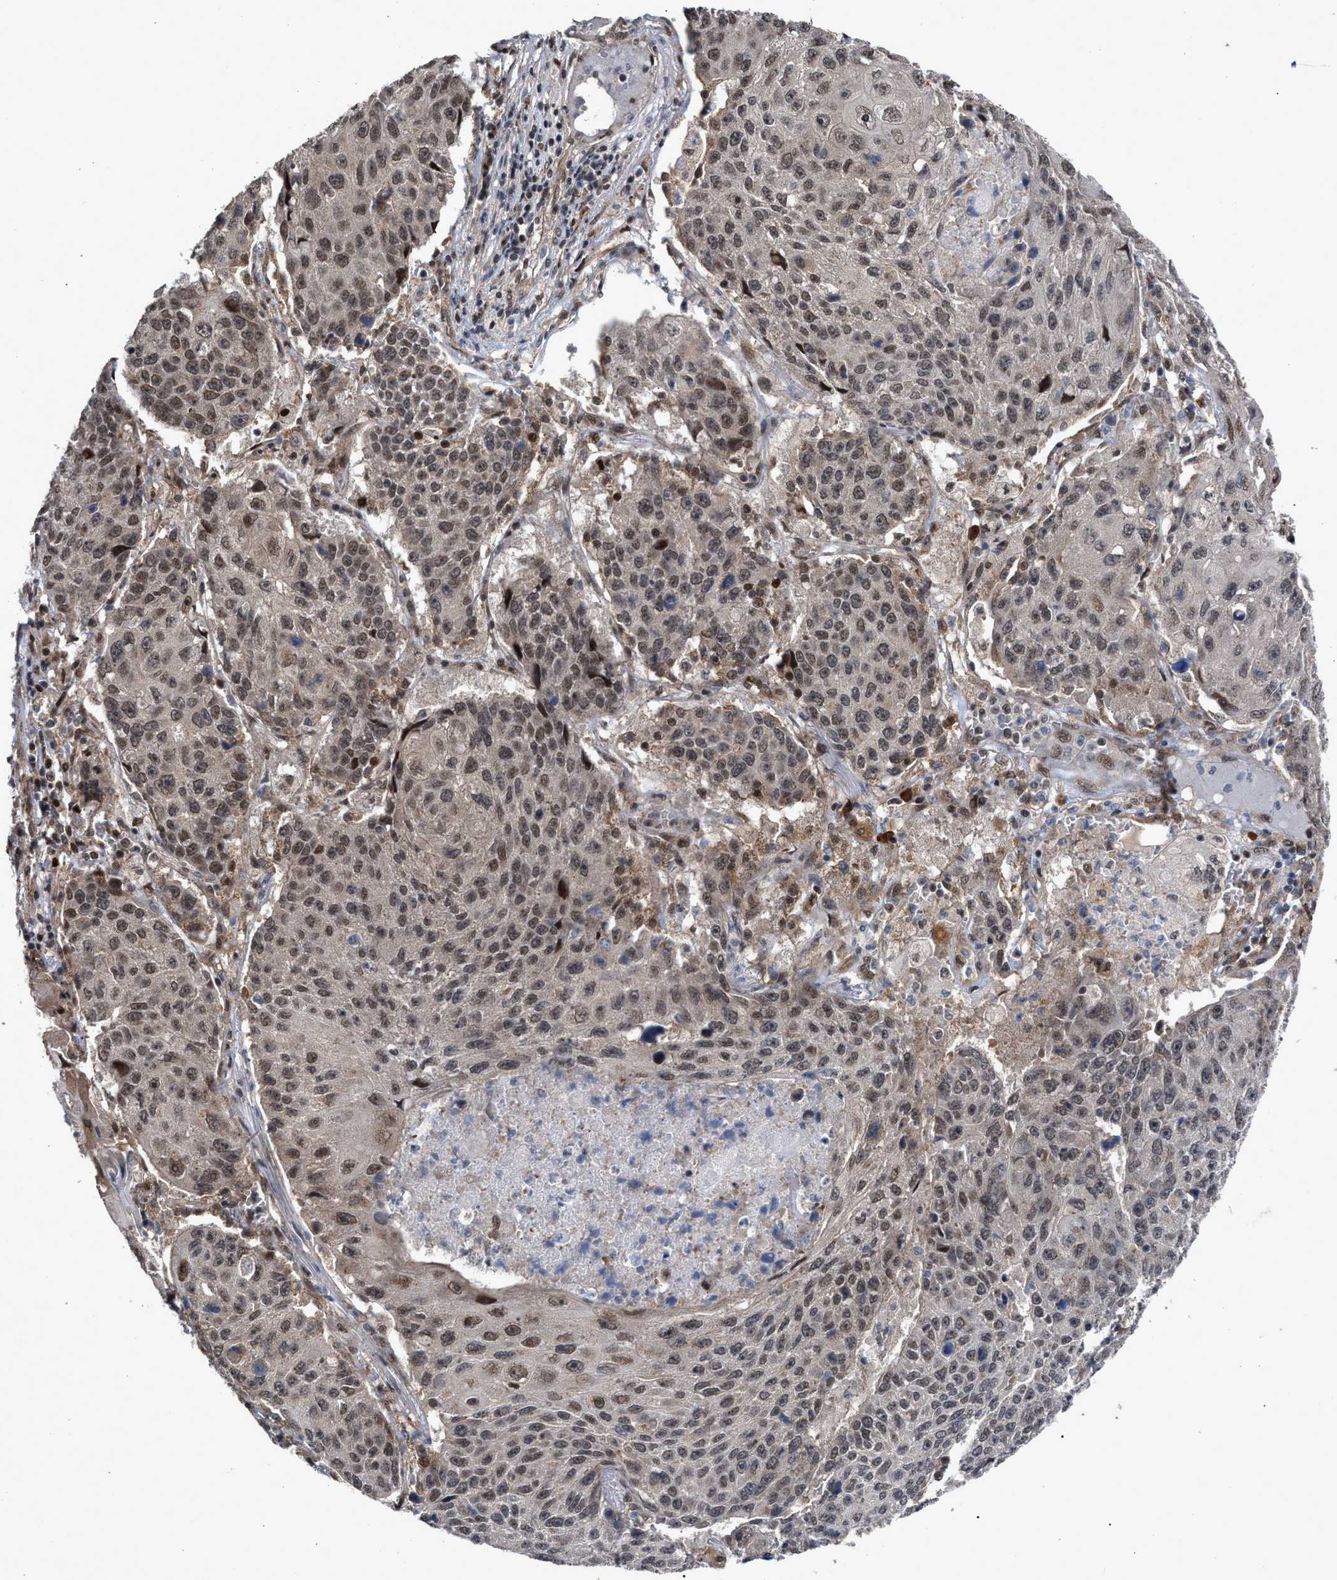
{"staining": {"intensity": "weak", "quantity": ">75%", "location": "nuclear"}, "tissue": "lung cancer", "cell_type": "Tumor cells", "image_type": "cancer", "snomed": [{"axis": "morphology", "description": "Squamous cell carcinoma, NOS"}, {"axis": "topography", "description": "Lung"}], "caption": "High-magnification brightfield microscopy of squamous cell carcinoma (lung) stained with DAB (brown) and counterstained with hematoxylin (blue). tumor cells exhibit weak nuclear expression is present in about>75% of cells.", "gene": "MKNK2", "patient": {"sex": "male", "age": 61}}